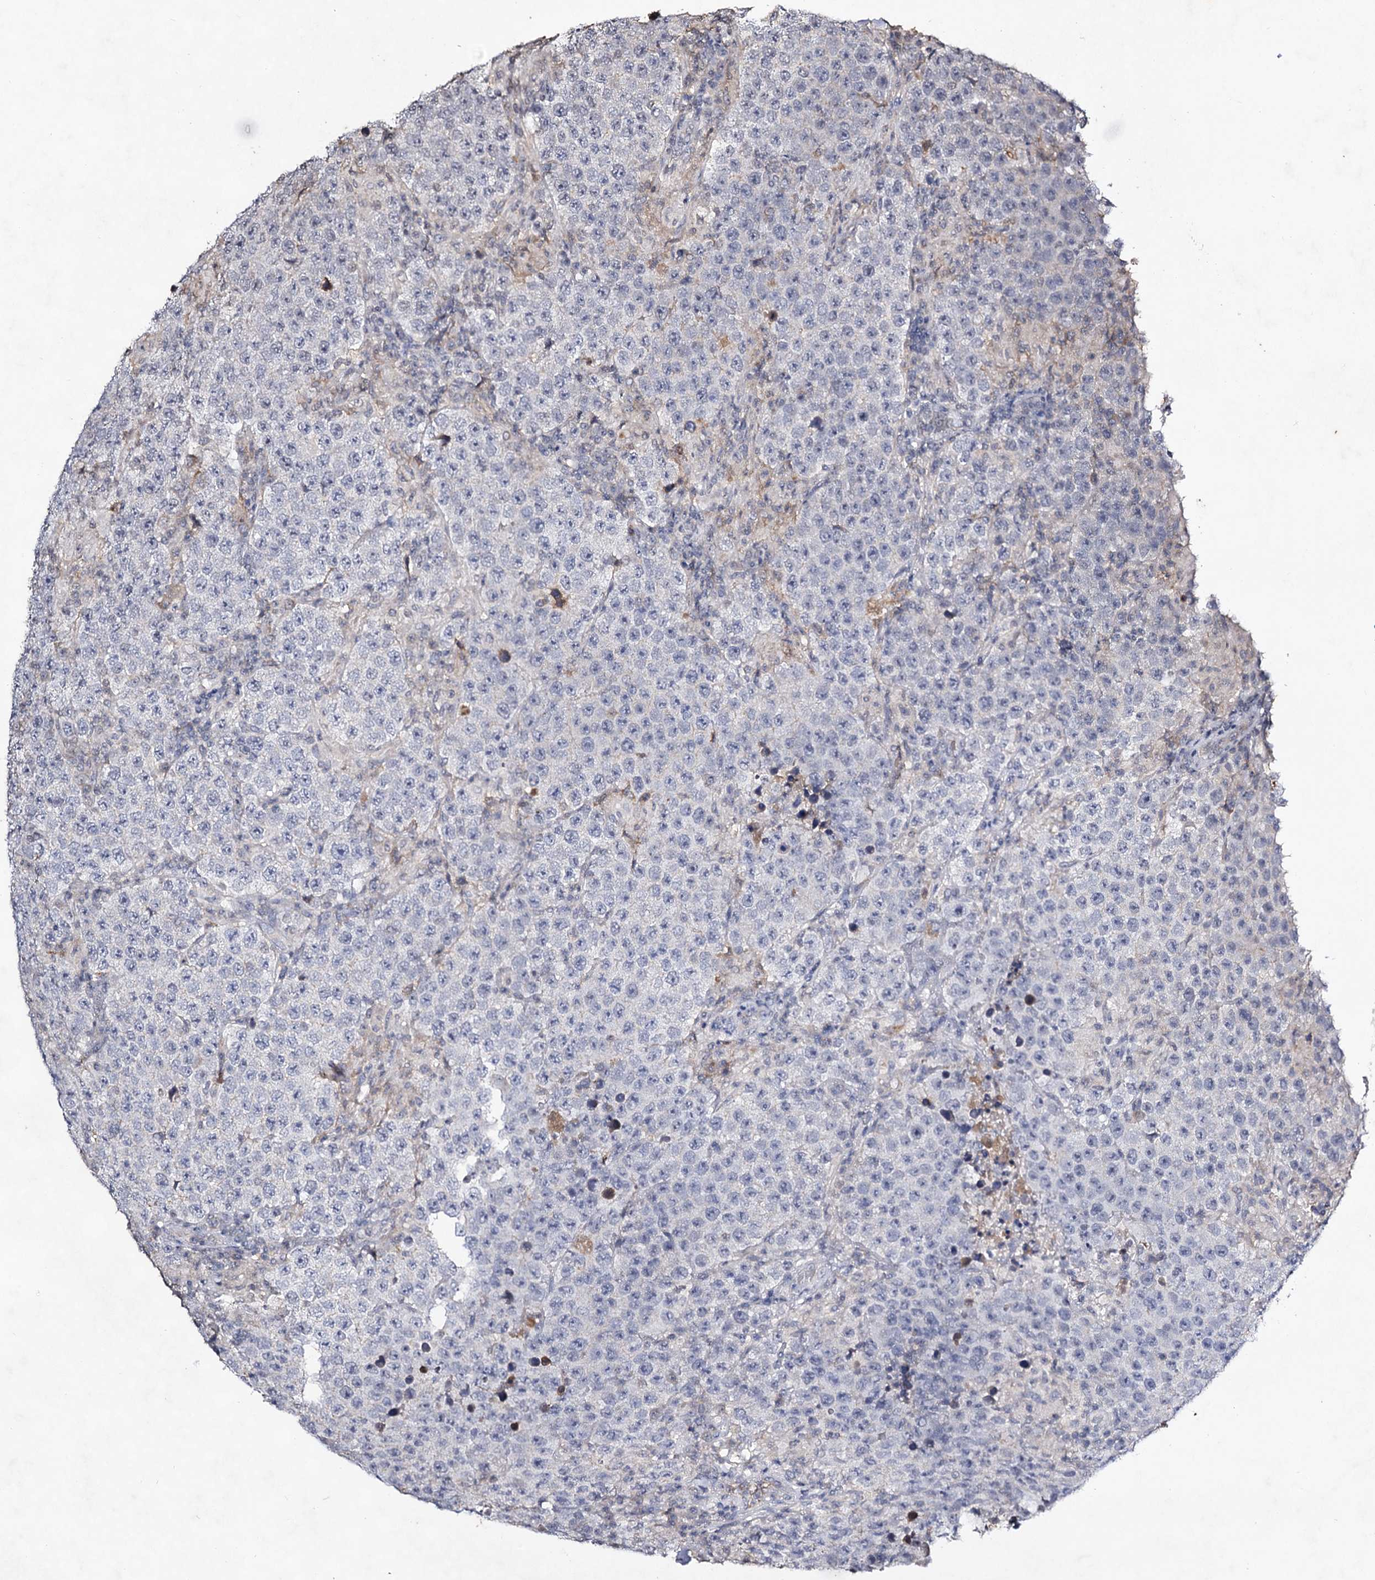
{"staining": {"intensity": "negative", "quantity": "none", "location": "none"}, "tissue": "testis cancer", "cell_type": "Tumor cells", "image_type": "cancer", "snomed": [{"axis": "morphology", "description": "Normal tissue, NOS"}, {"axis": "morphology", "description": "Urothelial carcinoma, High grade"}, {"axis": "morphology", "description": "Seminoma, NOS"}, {"axis": "morphology", "description": "Carcinoma, Embryonal, NOS"}, {"axis": "topography", "description": "Urinary bladder"}, {"axis": "topography", "description": "Testis"}], "caption": "Immunohistochemistry of human embryonal carcinoma (testis) displays no staining in tumor cells.", "gene": "PLIN1", "patient": {"sex": "male", "age": 41}}